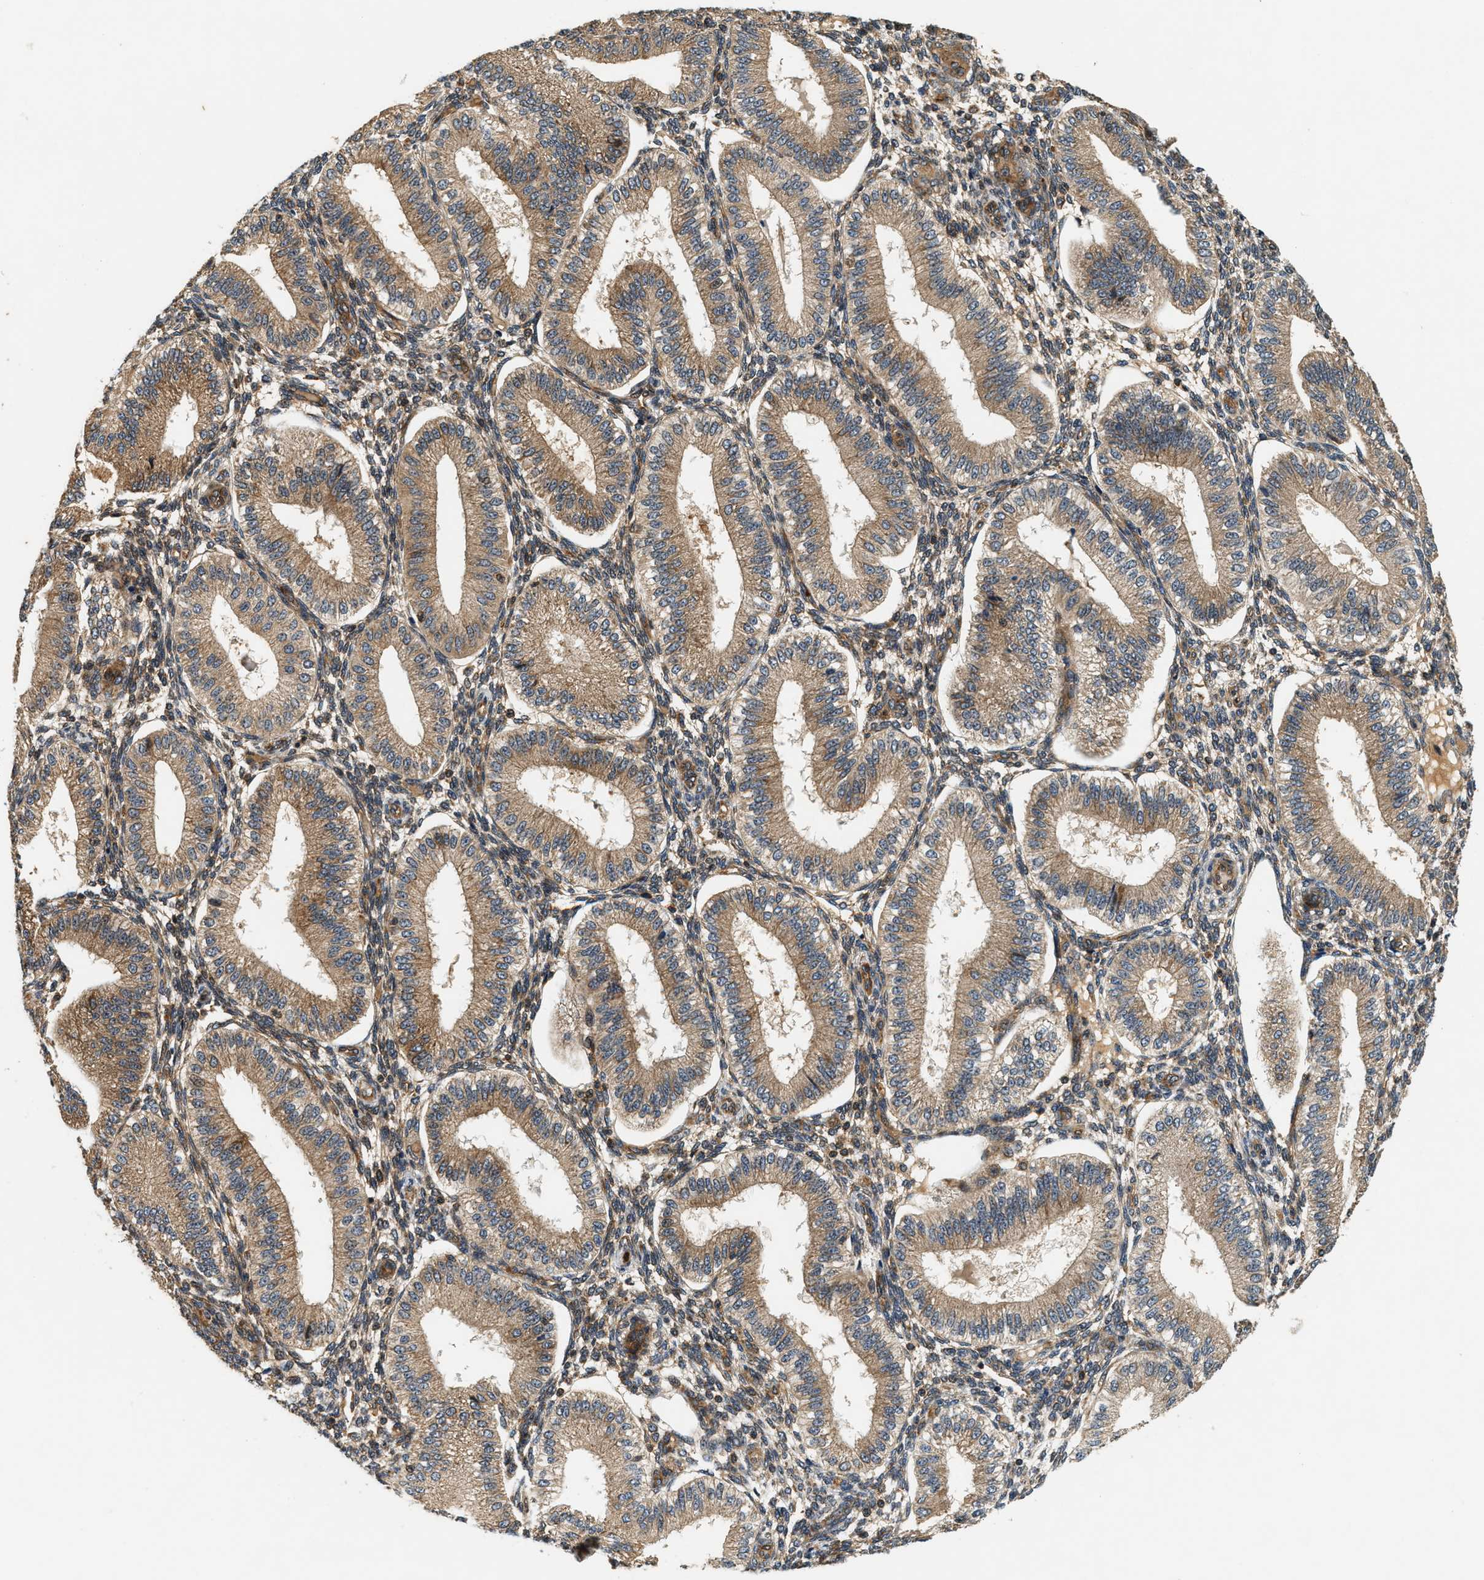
{"staining": {"intensity": "moderate", "quantity": ">75%", "location": "cytoplasmic/membranous"}, "tissue": "endometrium", "cell_type": "Cells in endometrial stroma", "image_type": "normal", "snomed": [{"axis": "morphology", "description": "Normal tissue, NOS"}, {"axis": "topography", "description": "Endometrium"}], "caption": "Immunohistochemistry (IHC) micrograph of normal endometrium: human endometrium stained using immunohistochemistry demonstrates medium levels of moderate protein expression localized specifically in the cytoplasmic/membranous of cells in endometrial stroma, appearing as a cytoplasmic/membranous brown color.", "gene": "SAMD9", "patient": {"sex": "female", "age": 39}}